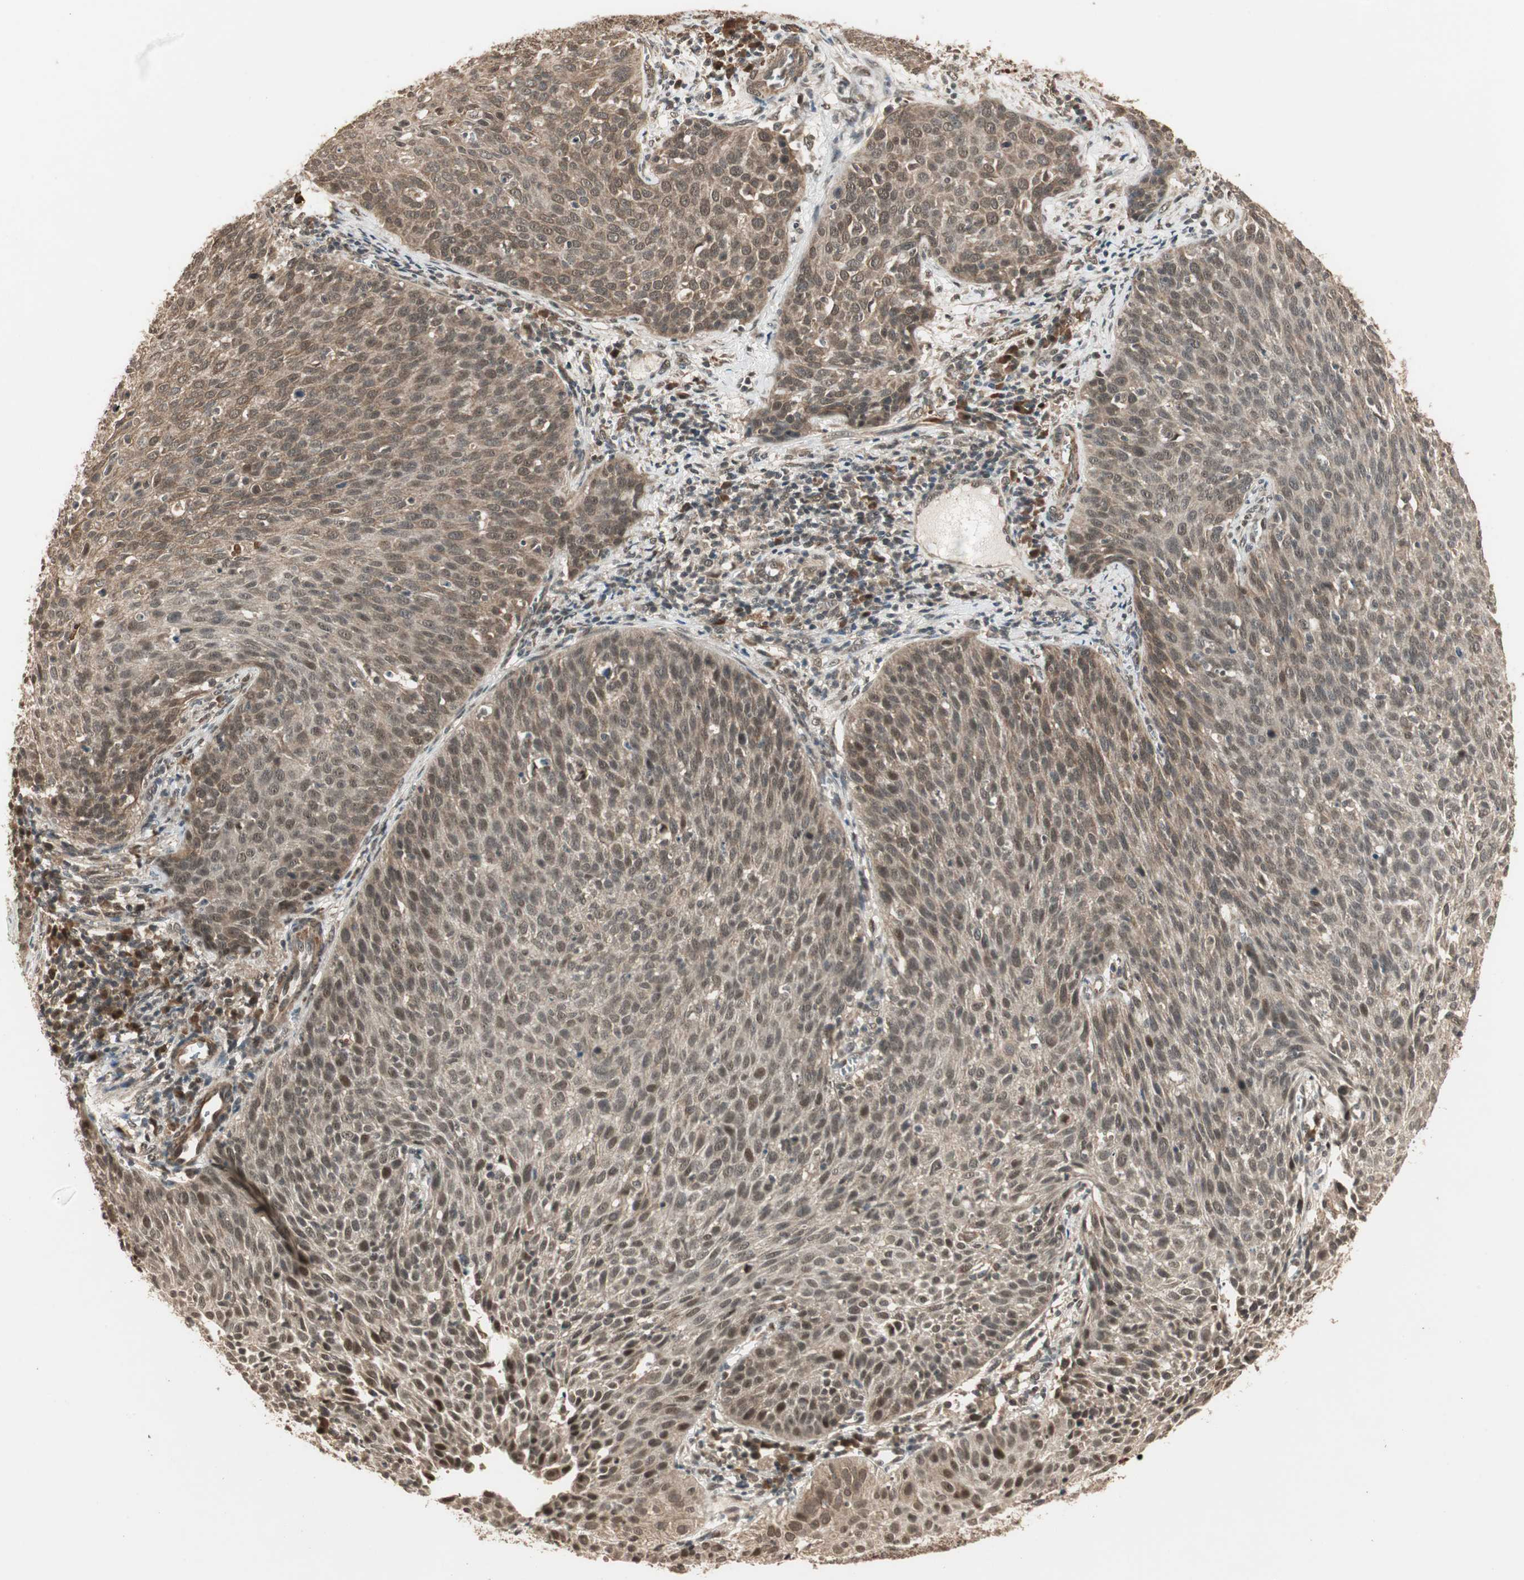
{"staining": {"intensity": "moderate", "quantity": ">75%", "location": "cytoplasmic/membranous,nuclear"}, "tissue": "cervical cancer", "cell_type": "Tumor cells", "image_type": "cancer", "snomed": [{"axis": "morphology", "description": "Squamous cell carcinoma, NOS"}, {"axis": "topography", "description": "Cervix"}], "caption": "Immunohistochemical staining of squamous cell carcinoma (cervical) reveals medium levels of moderate cytoplasmic/membranous and nuclear protein staining in about >75% of tumor cells.", "gene": "ZSCAN31", "patient": {"sex": "female", "age": 38}}